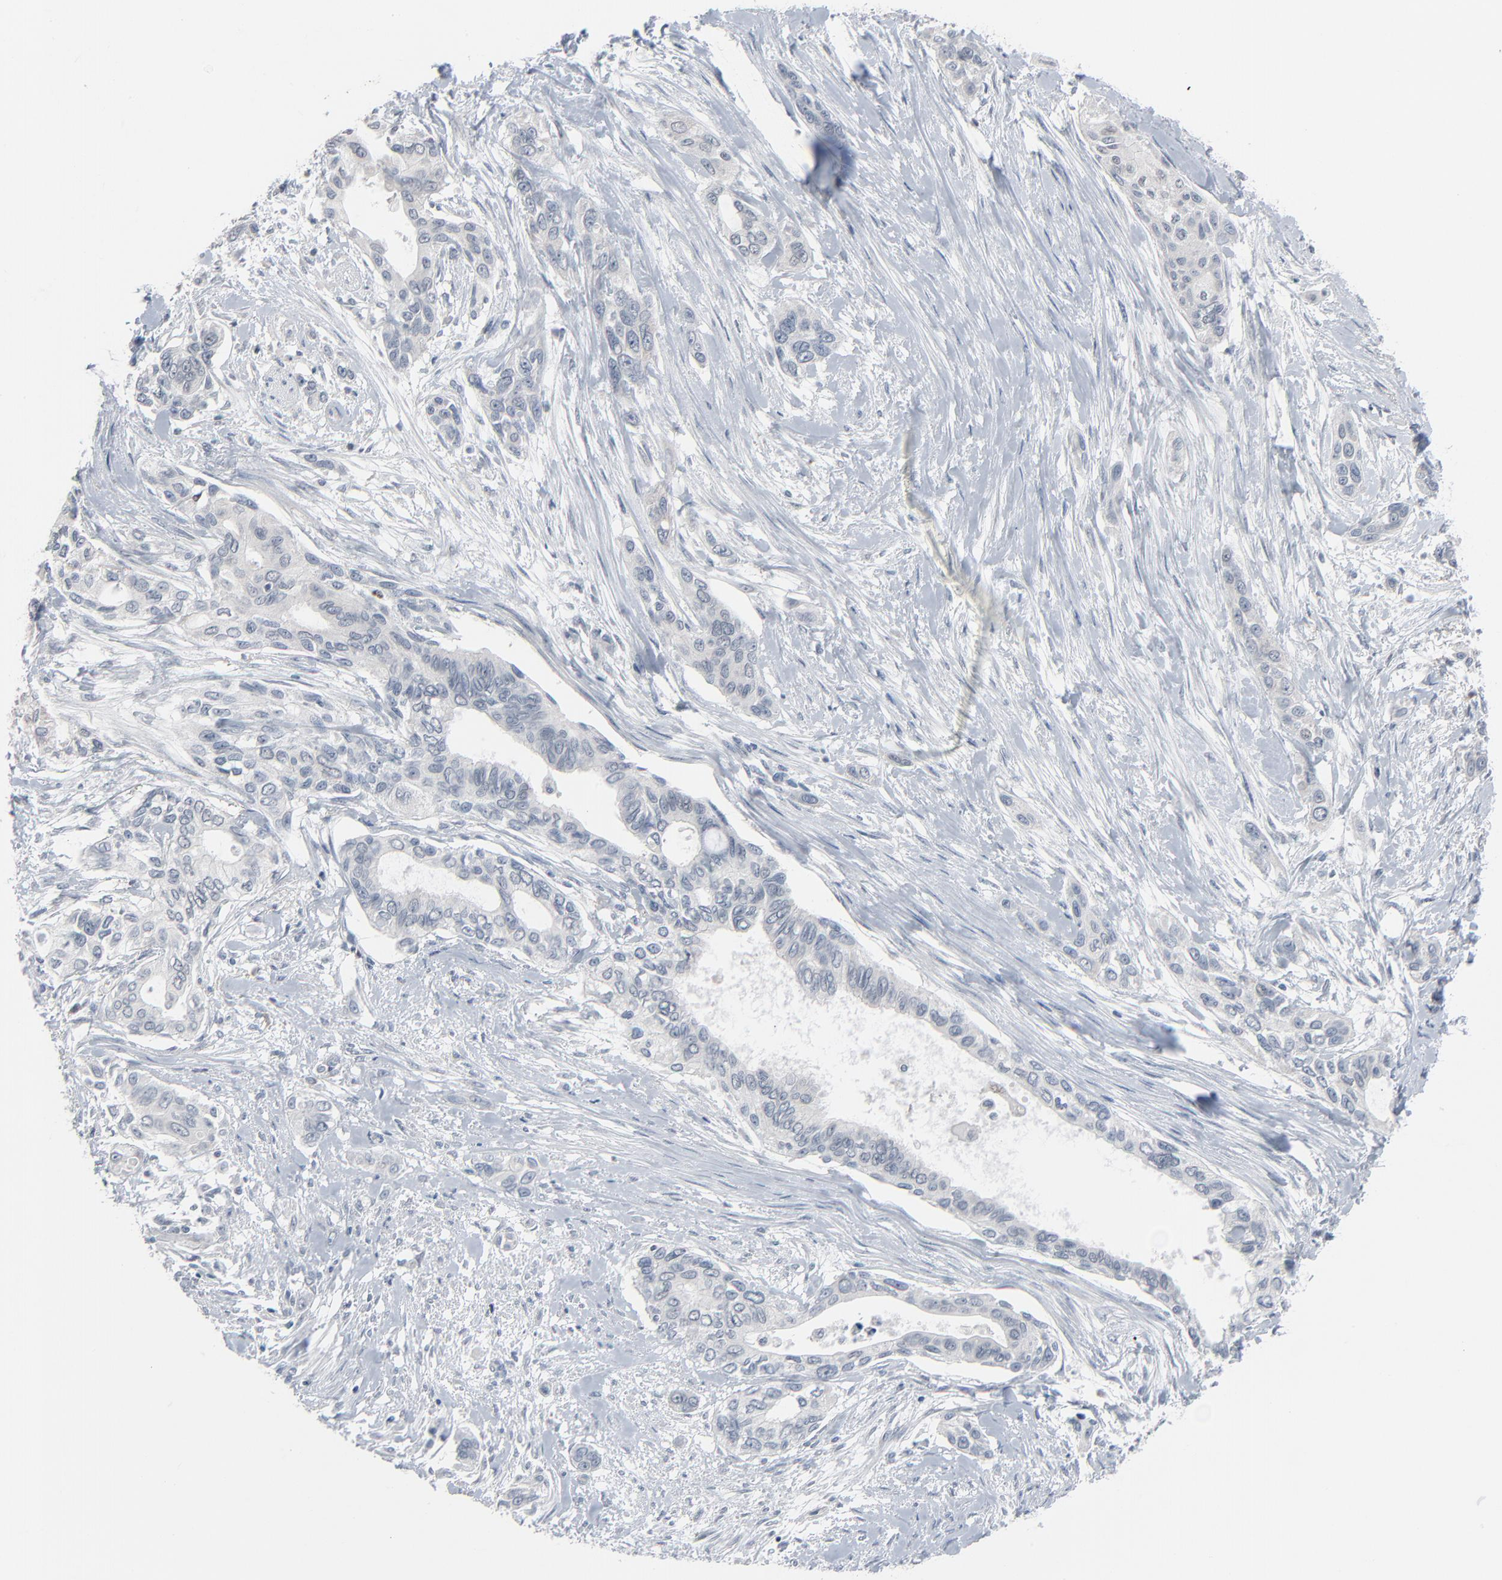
{"staining": {"intensity": "negative", "quantity": "none", "location": "none"}, "tissue": "pancreatic cancer", "cell_type": "Tumor cells", "image_type": "cancer", "snomed": [{"axis": "morphology", "description": "Adenocarcinoma, NOS"}, {"axis": "topography", "description": "Pancreas"}], "caption": "Immunohistochemistry (IHC) image of pancreatic cancer stained for a protein (brown), which reveals no expression in tumor cells.", "gene": "SAGE1", "patient": {"sex": "female", "age": 60}}